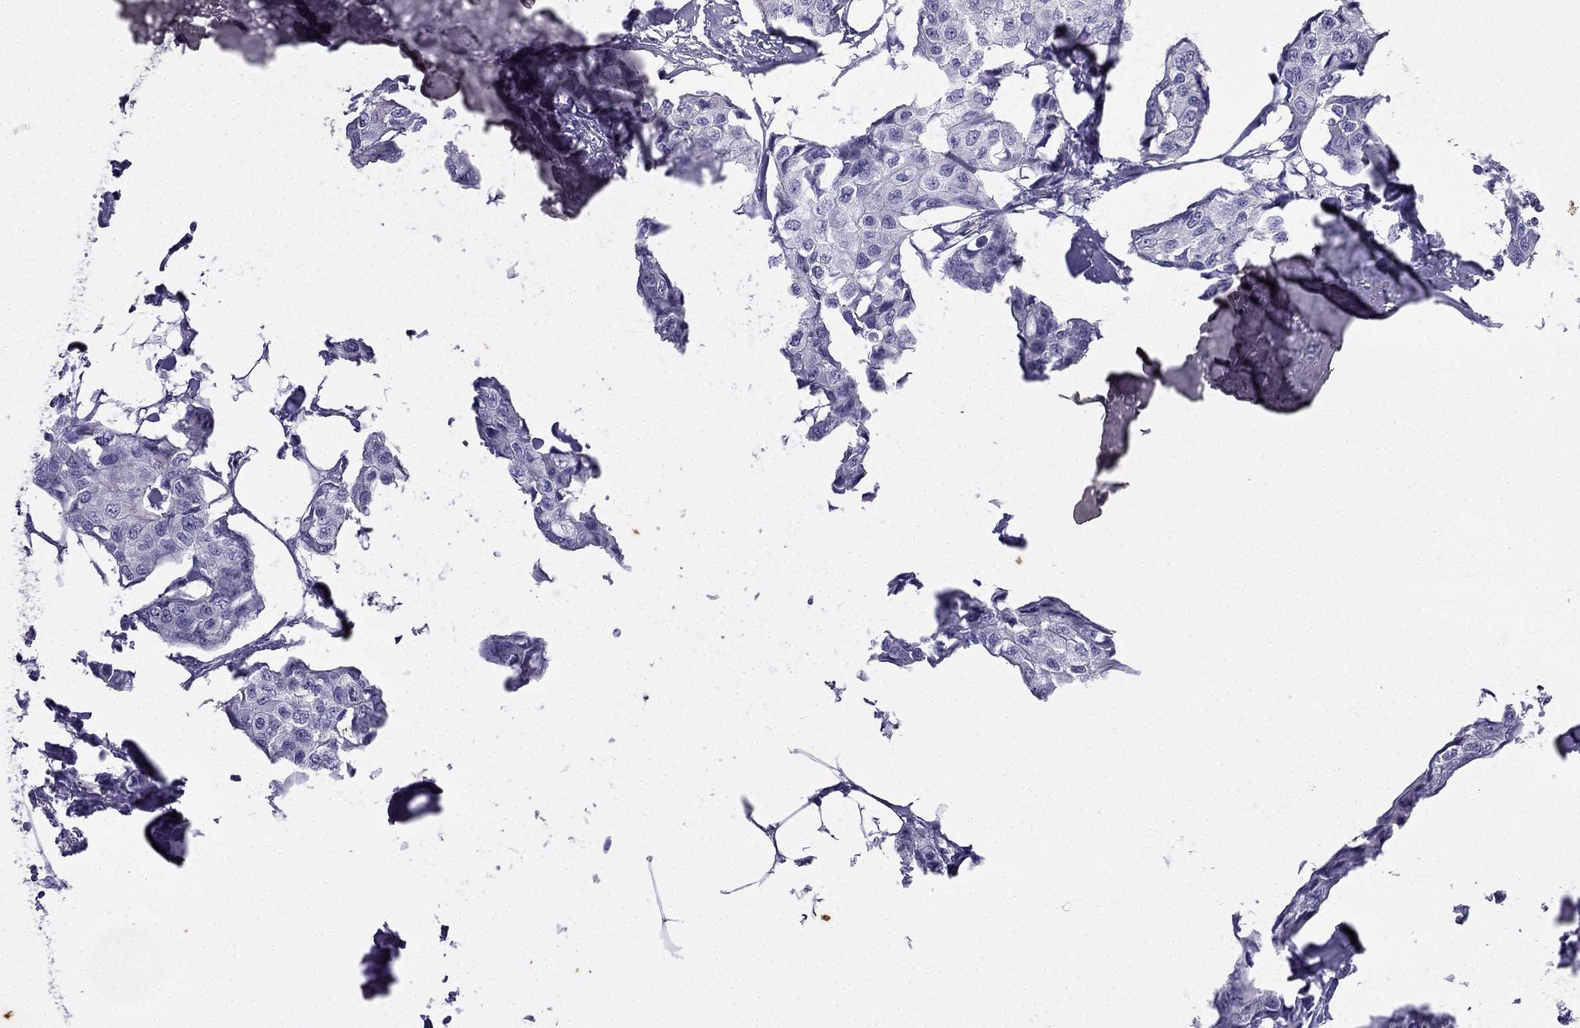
{"staining": {"intensity": "negative", "quantity": "none", "location": "none"}, "tissue": "breast cancer", "cell_type": "Tumor cells", "image_type": "cancer", "snomed": [{"axis": "morphology", "description": "Duct carcinoma"}, {"axis": "topography", "description": "Breast"}], "caption": "Tumor cells are negative for protein expression in human breast cancer.", "gene": "GJA8", "patient": {"sex": "female", "age": 80}}